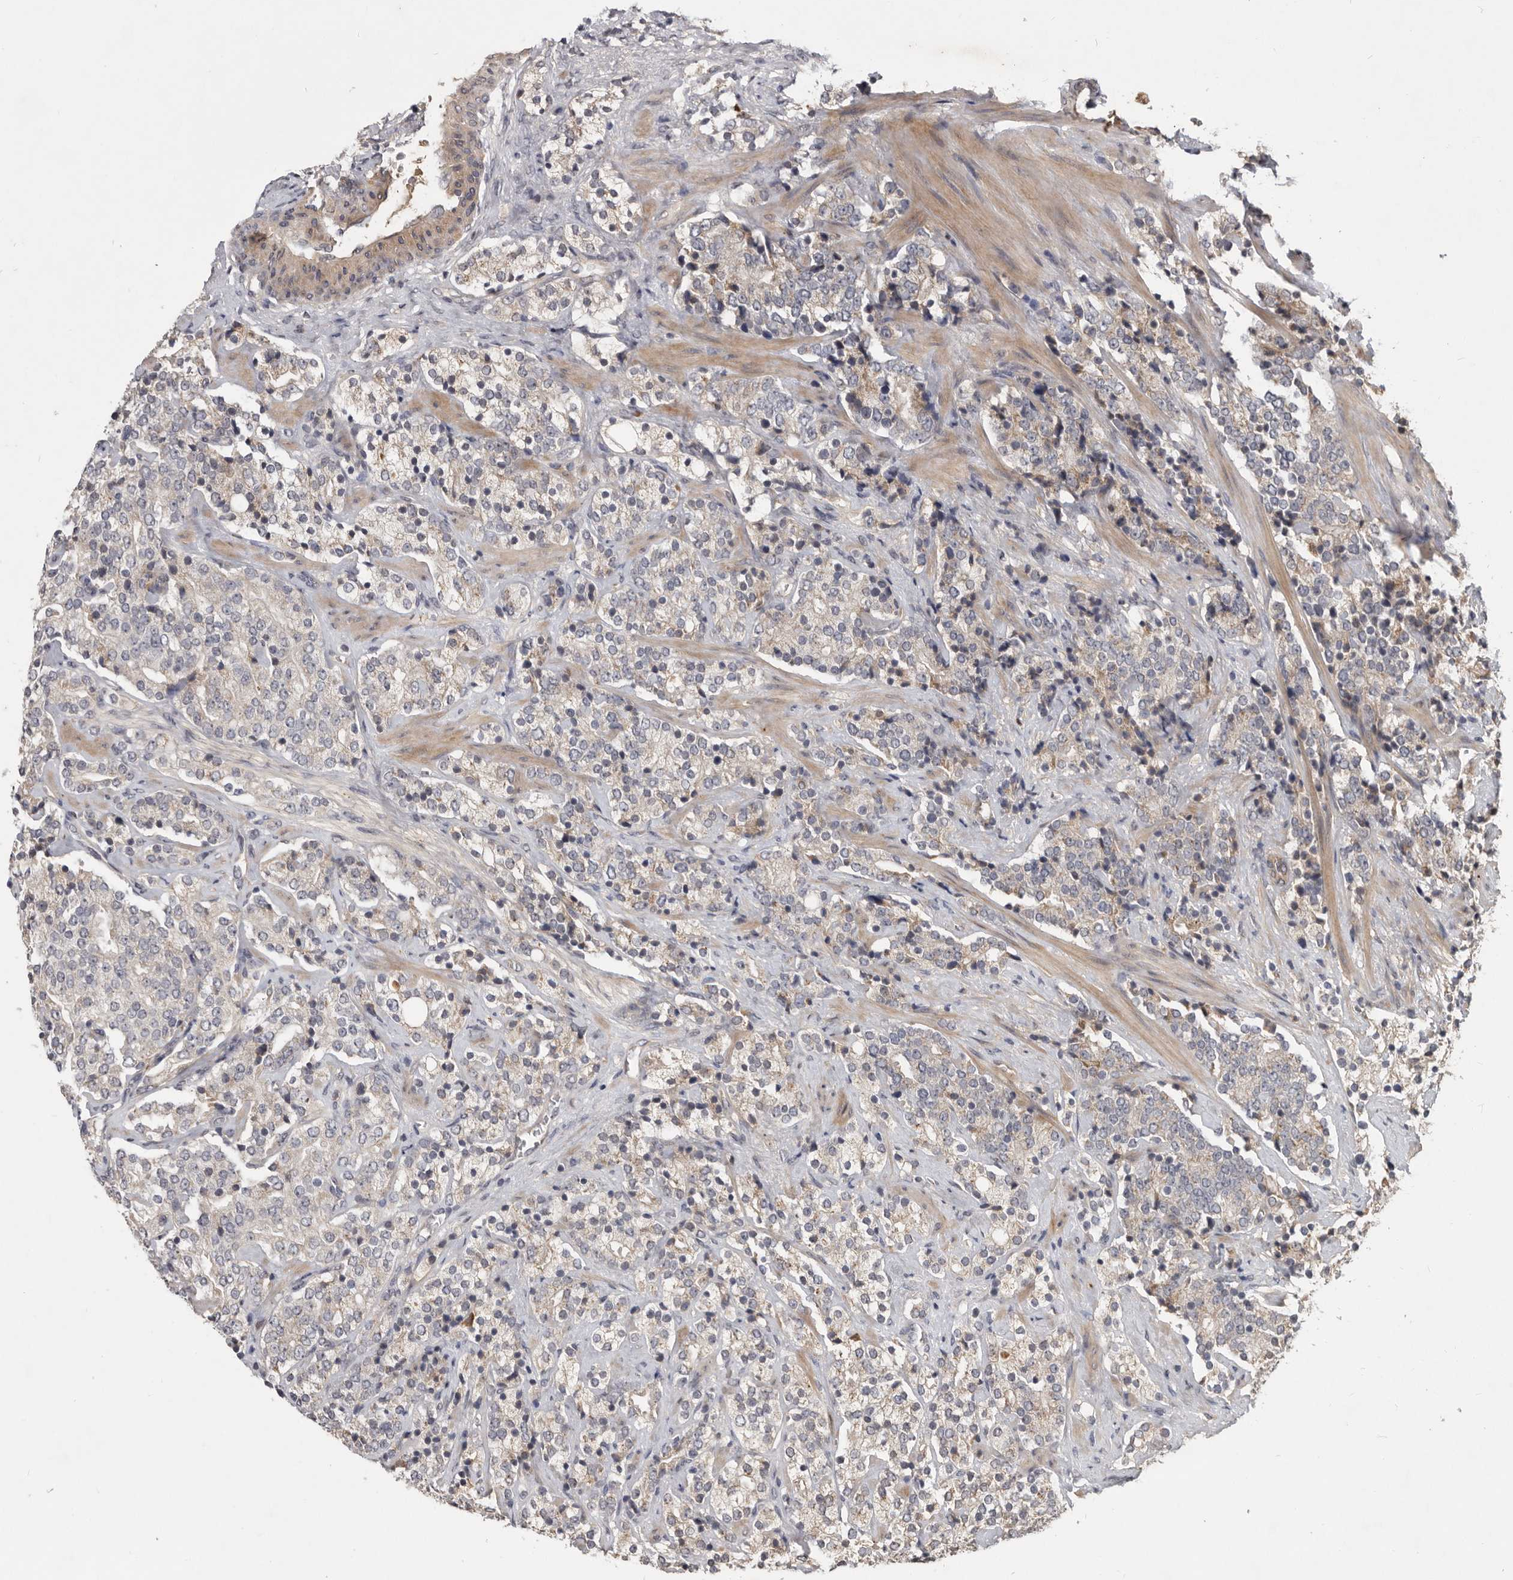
{"staining": {"intensity": "weak", "quantity": "25%-75%", "location": "cytoplasmic/membranous"}, "tissue": "prostate cancer", "cell_type": "Tumor cells", "image_type": "cancer", "snomed": [{"axis": "morphology", "description": "Adenocarcinoma, High grade"}, {"axis": "topography", "description": "Prostate"}], "caption": "Protein expression analysis of human prostate cancer reveals weak cytoplasmic/membranous positivity in approximately 25%-75% of tumor cells.", "gene": "DNAJC28", "patient": {"sex": "male", "age": 71}}